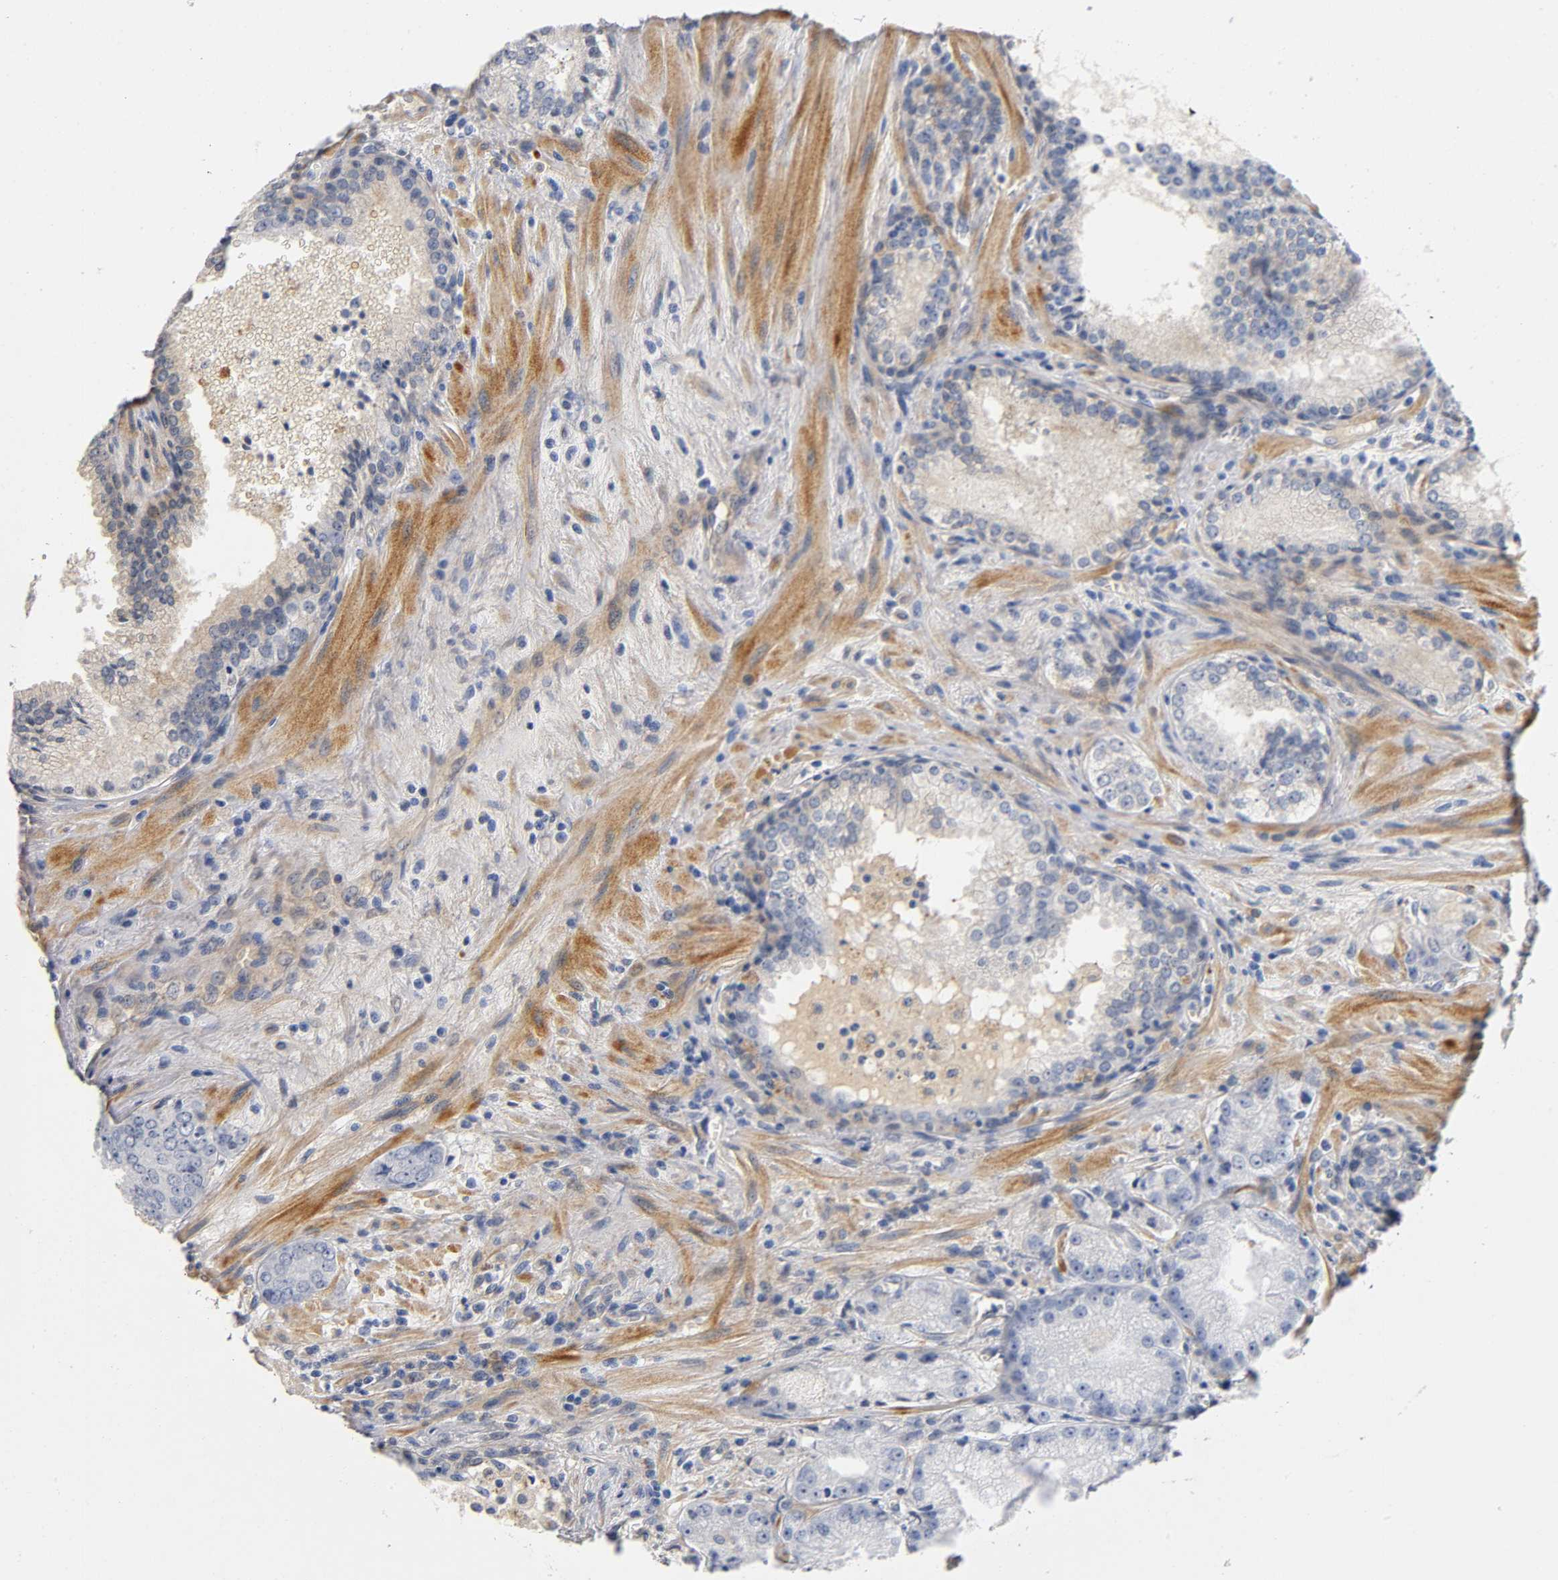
{"staining": {"intensity": "weak", "quantity": "<25%", "location": "cytoplasmic/membranous"}, "tissue": "prostate cancer", "cell_type": "Tumor cells", "image_type": "cancer", "snomed": [{"axis": "morphology", "description": "Adenocarcinoma, Low grade"}, {"axis": "topography", "description": "Prostate"}], "caption": "Immunohistochemical staining of prostate cancer exhibits no significant staining in tumor cells. (DAB immunohistochemistry, high magnification).", "gene": "TNC", "patient": {"sex": "male", "age": 60}}